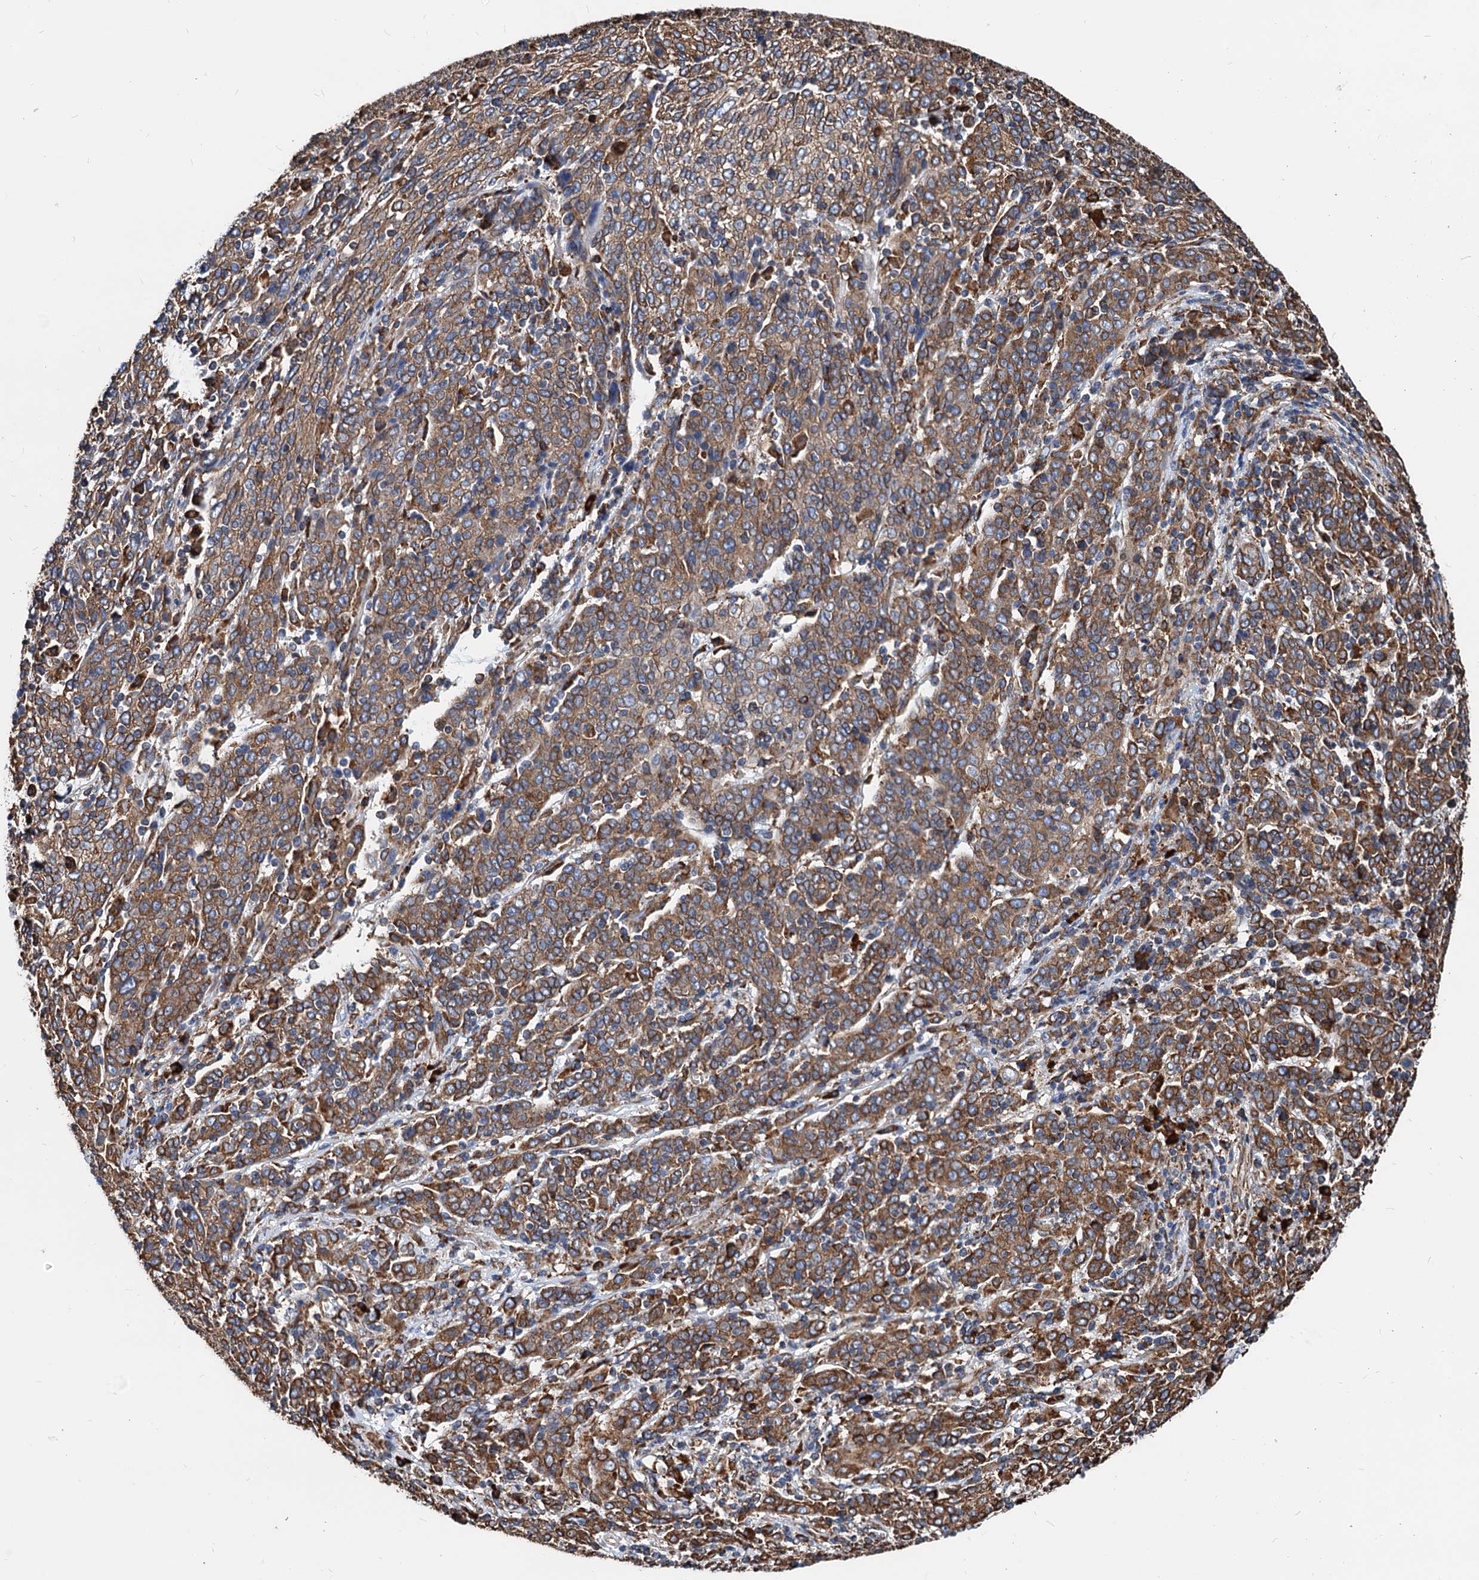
{"staining": {"intensity": "moderate", "quantity": ">75%", "location": "cytoplasmic/membranous"}, "tissue": "cervical cancer", "cell_type": "Tumor cells", "image_type": "cancer", "snomed": [{"axis": "morphology", "description": "Squamous cell carcinoma, NOS"}, {"axis": "topography", "description": "Cervix"}], "caption": "Protein staining shows moderate cytoplasmic/membranous staining in approximately >75% of tumor cells in cervical cancer. The protein is shown in brown color, while the nuclei are stained blue.", "gene": "HSPA5", "patient": {"sex": "female", "age": 67}}